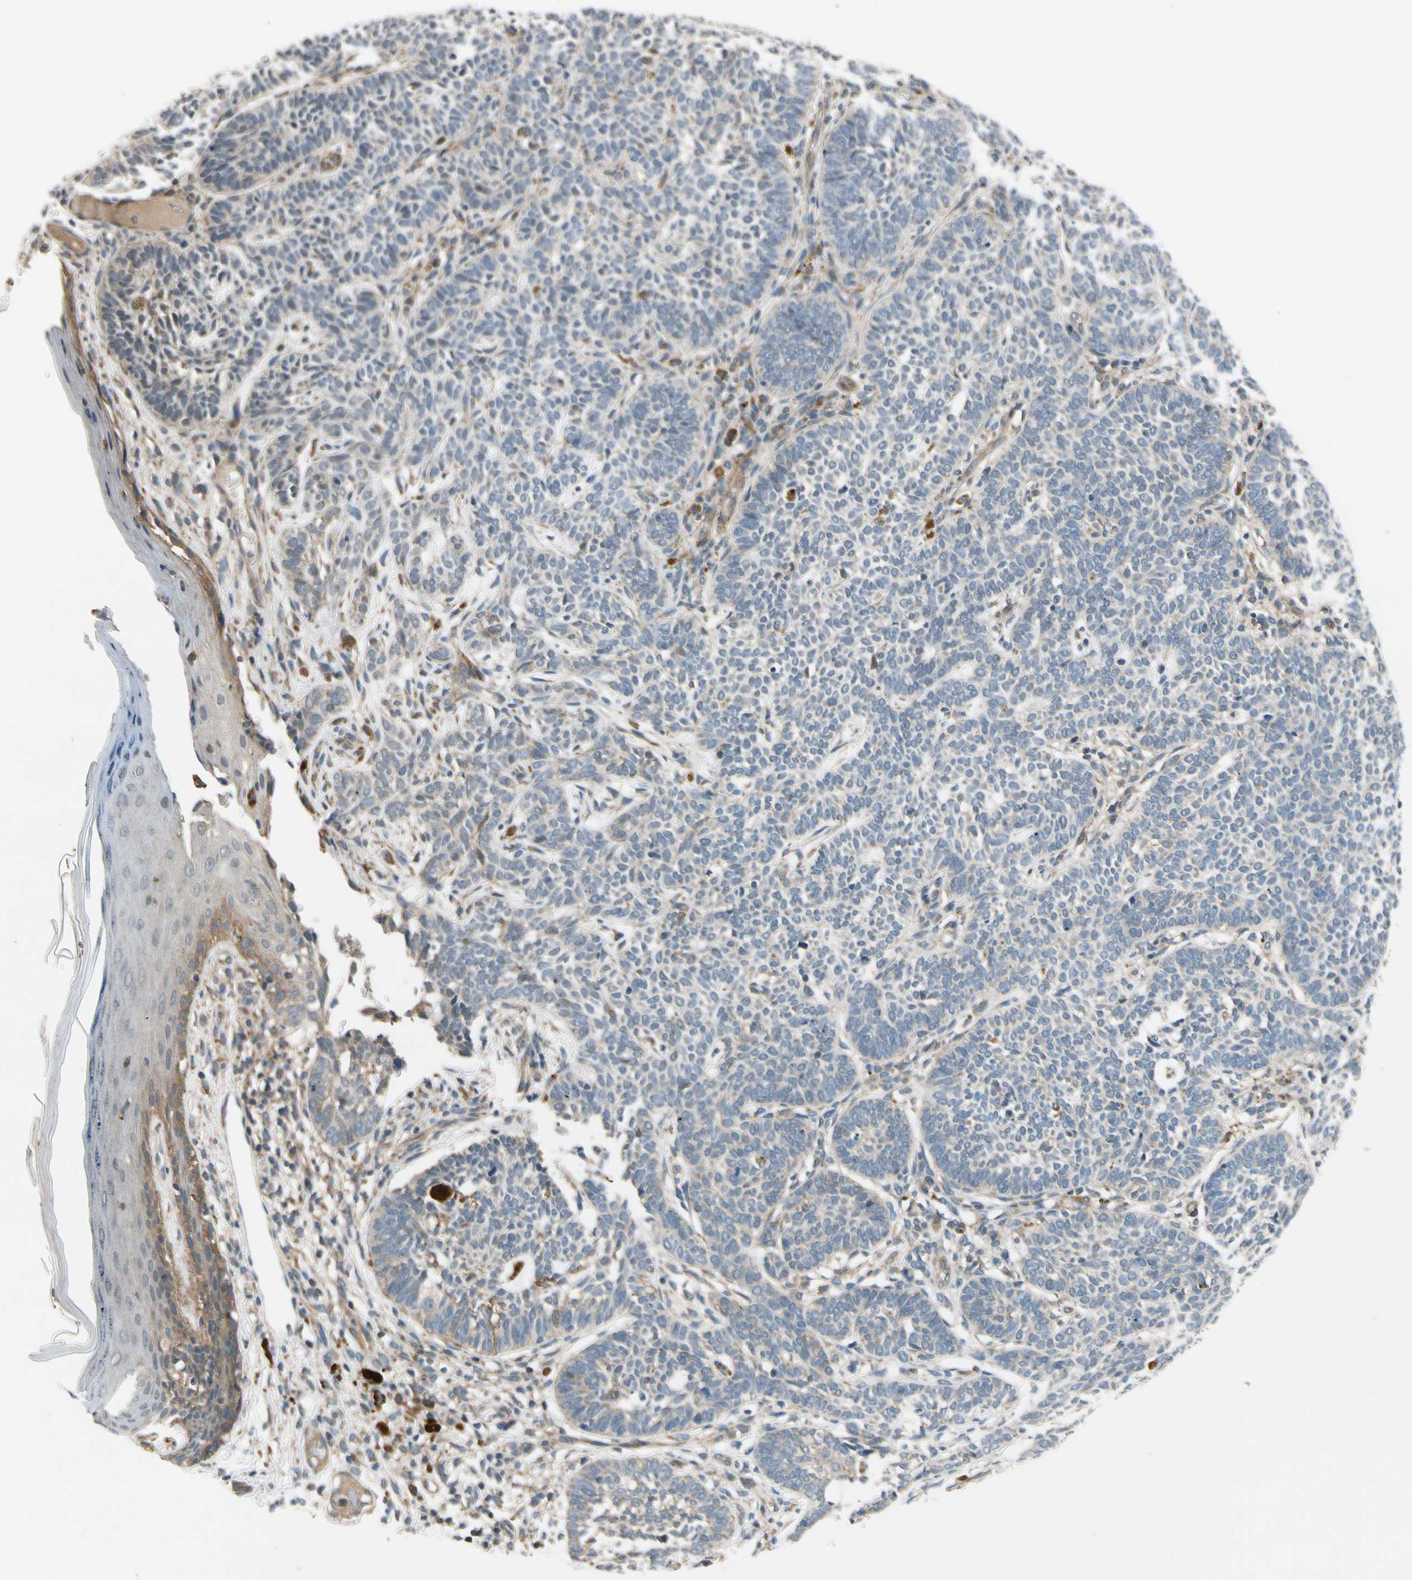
{"staining": {"intensity": "negative", "quantity": "none", "location": "none"}, "tissue": "skin cancer", "cell_type": "Tumor cells", "image_type": "cancer", "snomed": [{"axis": "morphology", "description": "Normal tissue, NOS"}, {"axis": "morphology", "description": "Basal cell carcinoma"}, {"axis": "topography", "description": "Skin"}], "caption": "Immunohistochemical staining of human skin cancer (basal cell carcinoma) reveals no significant positivity in tumor cells.", "gene": "MST1R", "patient": {"sex": "male", "age": 87}}